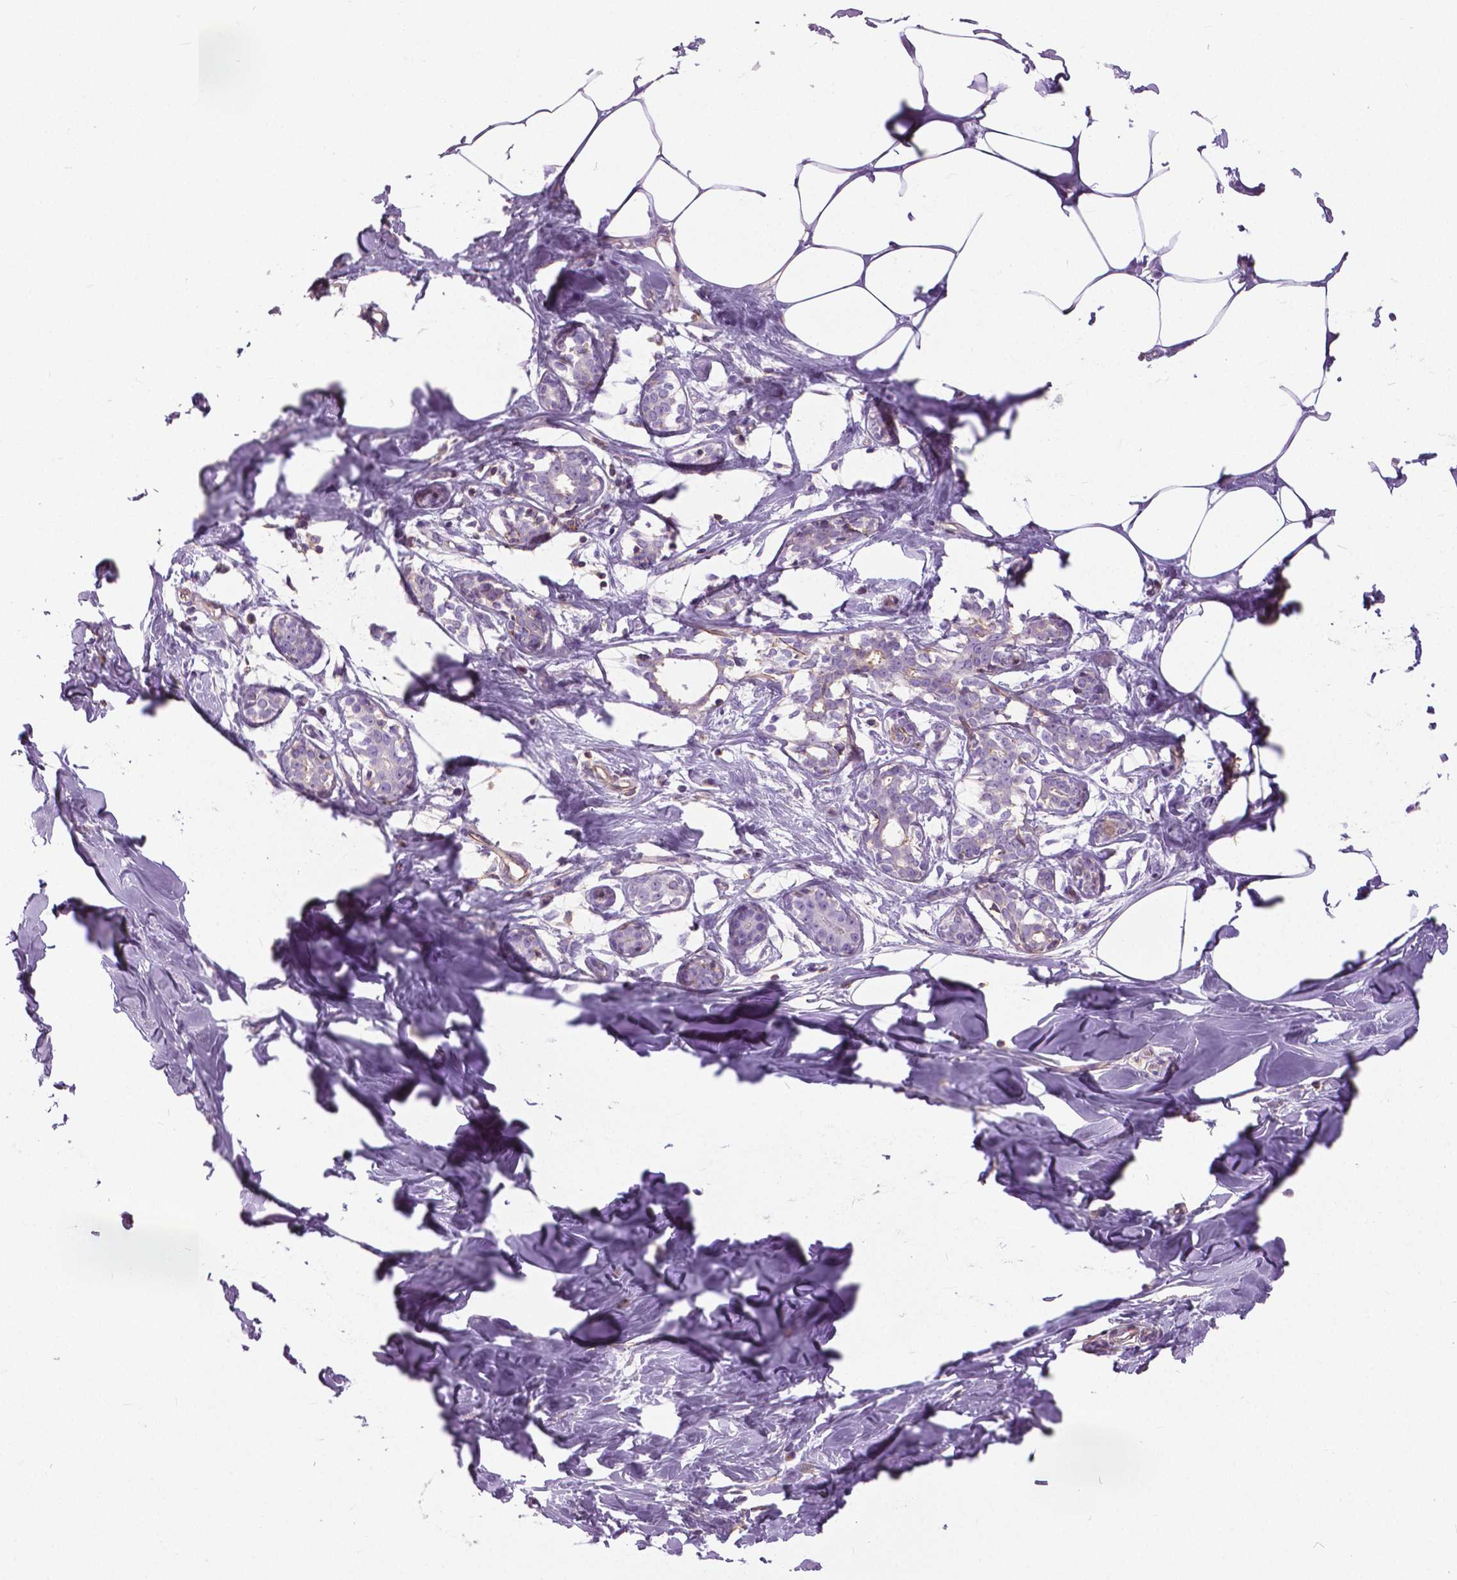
{"staining": {"intensity": "negative", "quantity": "none", "location": "none"}, "tissue": "breast", "cell_type": "Adipocytes", "image_type": "normal", "snomed": [{"axis": "morphology", "description": "Normal tissue, NOS"}, {"axis": "topography", "description": "Breast"}], "caption": "This is a image of IHC staining of unremarkable breast, which shows no positivity in adipocytes.", "gene": "ANXA13", "patient": {"sex": "female", "age": 27}}